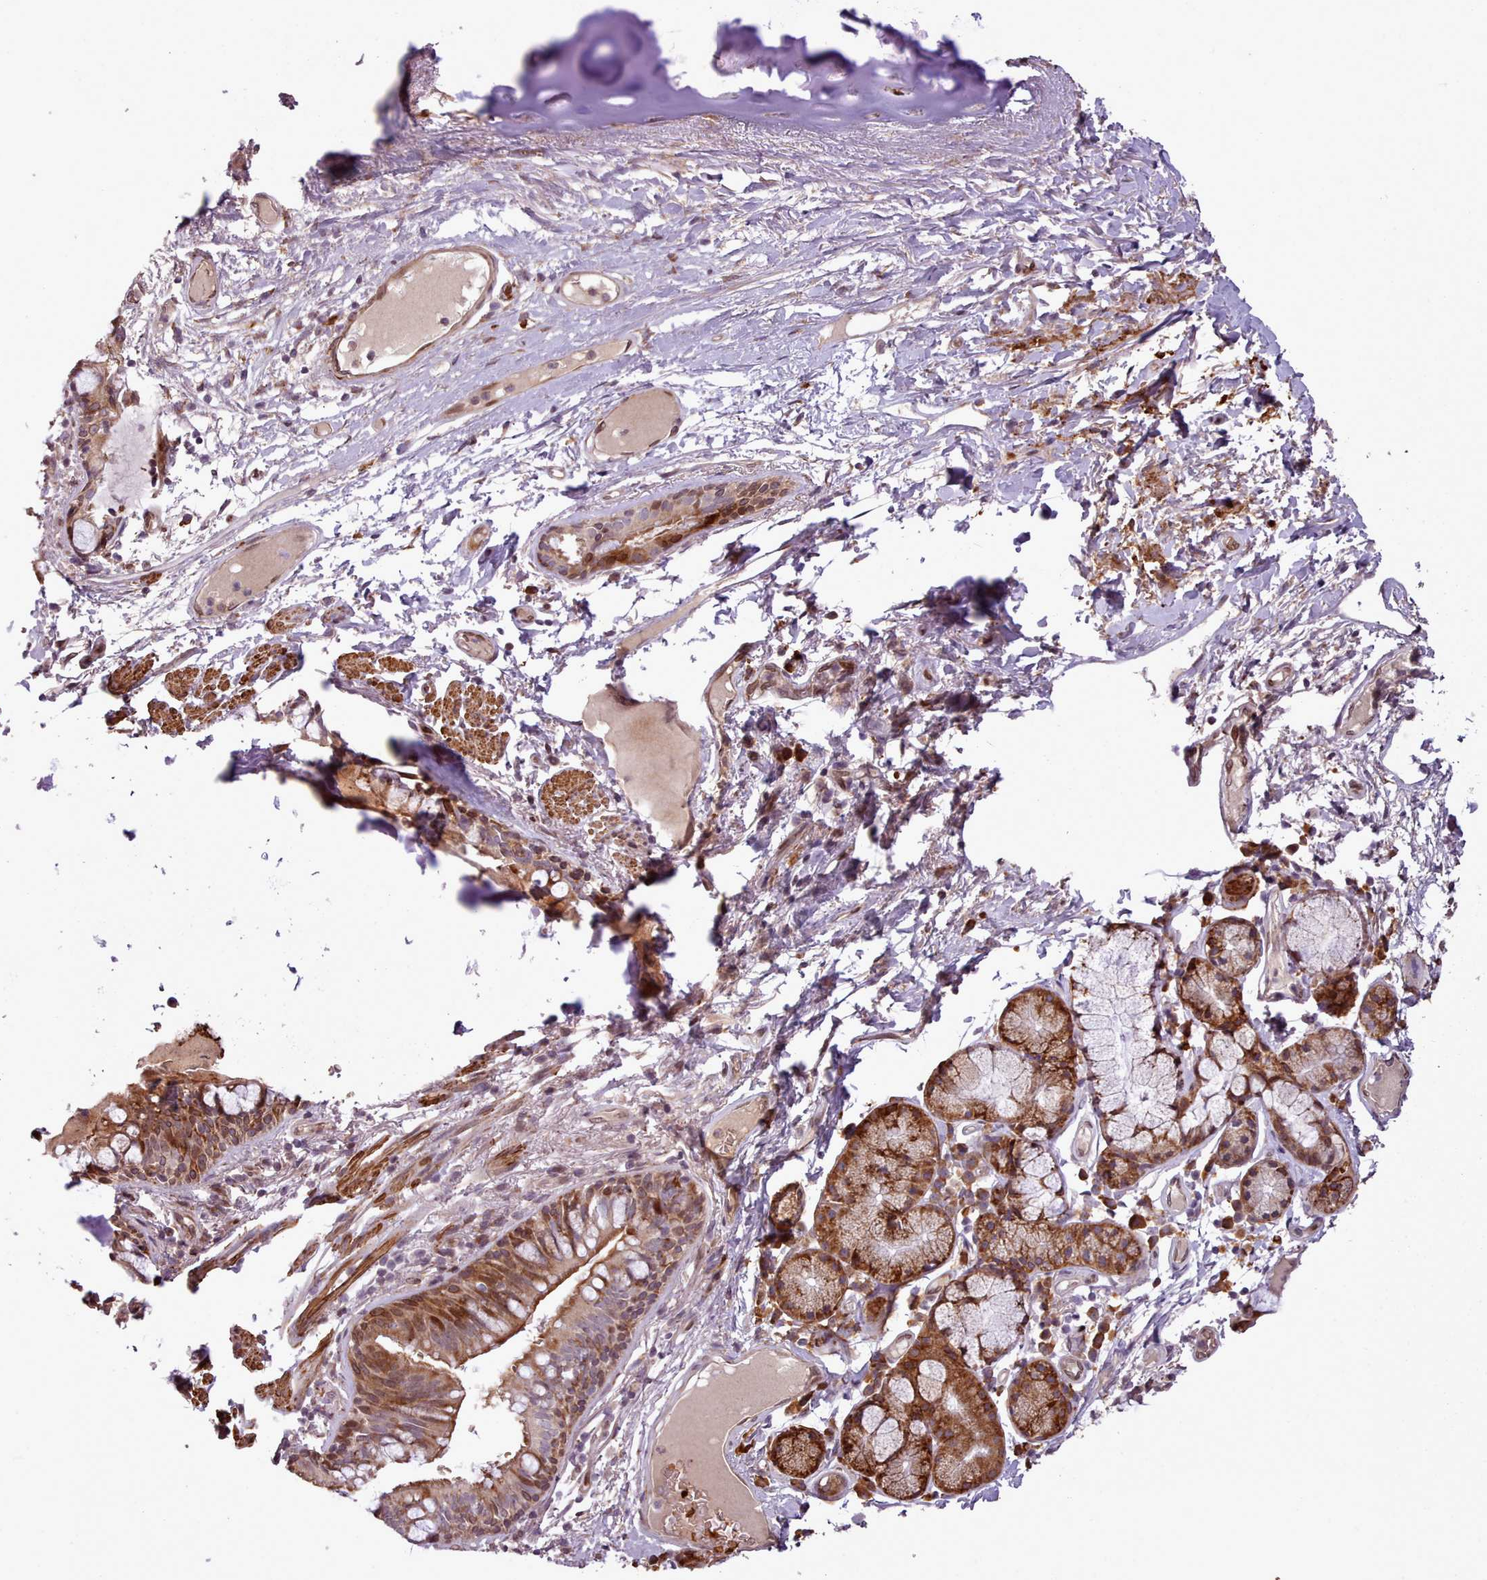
{"staining": {"intensity": "moderate", "quantity": ">75%", "location": "cytoplasmic/membranous,nuclear"}, "tissue": "bronchus", "cell_type": "Respiratory epithelial cells", "image_type": "normal", "snomed": [{"axis": "morphology", "description": "Normal tissue, NOS"}, {"axis": "topography", "description": "Bronchus"}], "caption": "The photomicrograph exhibits staining of unremarkable bronchus, revealing moderate cytoplasmic/membranous,nuclear protein positivity (brown color) within respiratory epithelial cells.", "gene": "CABP1", "patient": {"sex": "male", "age": 70}}